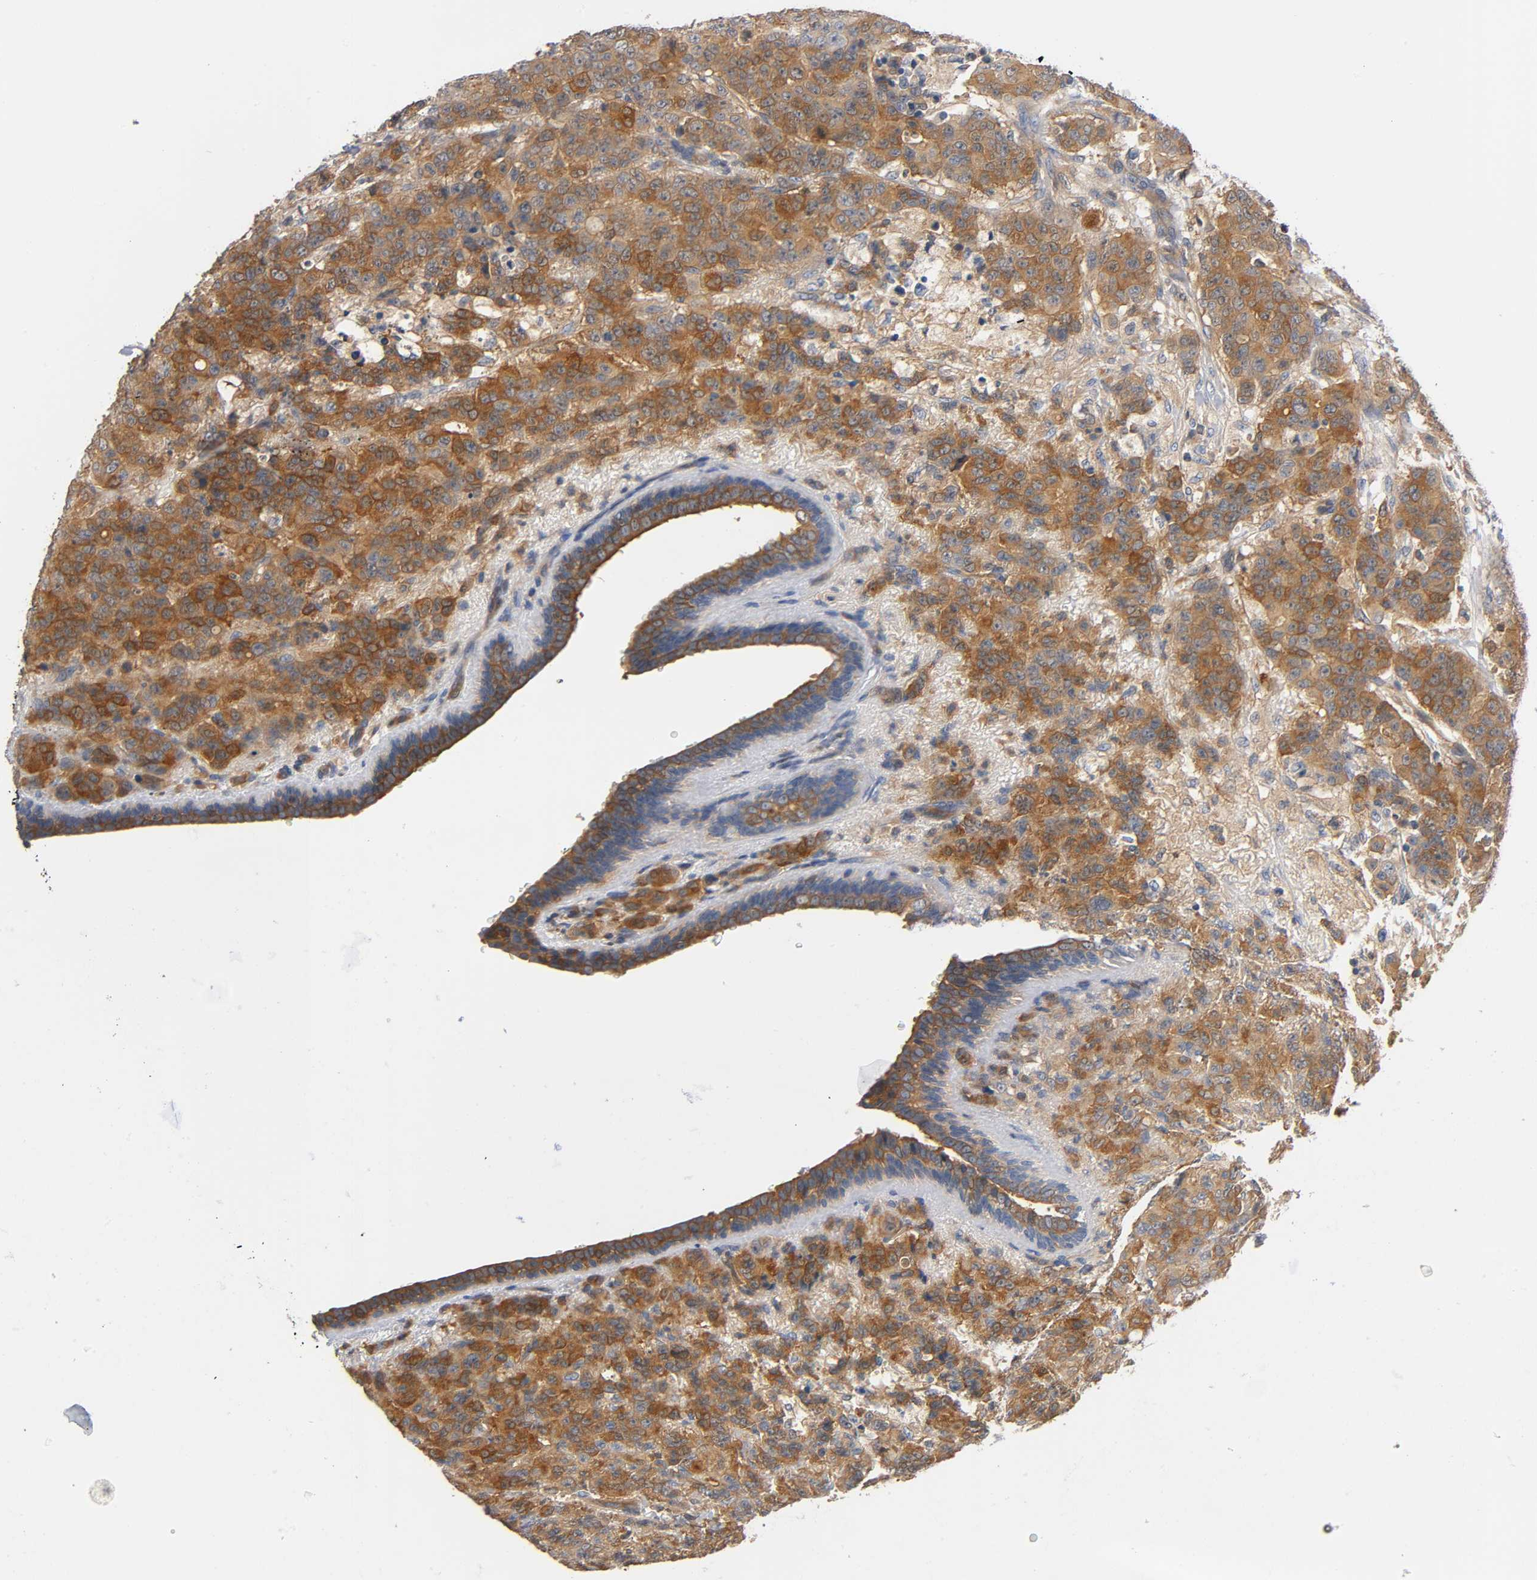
{"staining": {"intensity": "strong", "quantity": ">75%", "location": "cytoplasmic/membranous"}, "tissue": "breast cancer", "cell_type": "Tumor cells", "image_type": "cancer", "snomed": [{"axis": "morphology", "description": "Duct carcinoma"}, {"axis": "topography", "description": "Breast"}], "caption": "An immunohistochemistry image of tumor tissue is shown. Protein staining in brown labels strong cytoplasmic/membranous positivity in breast cancer within tumor cells.", "gene": "PRKAB1", "patient": {"sex": "female", "age": 40}}